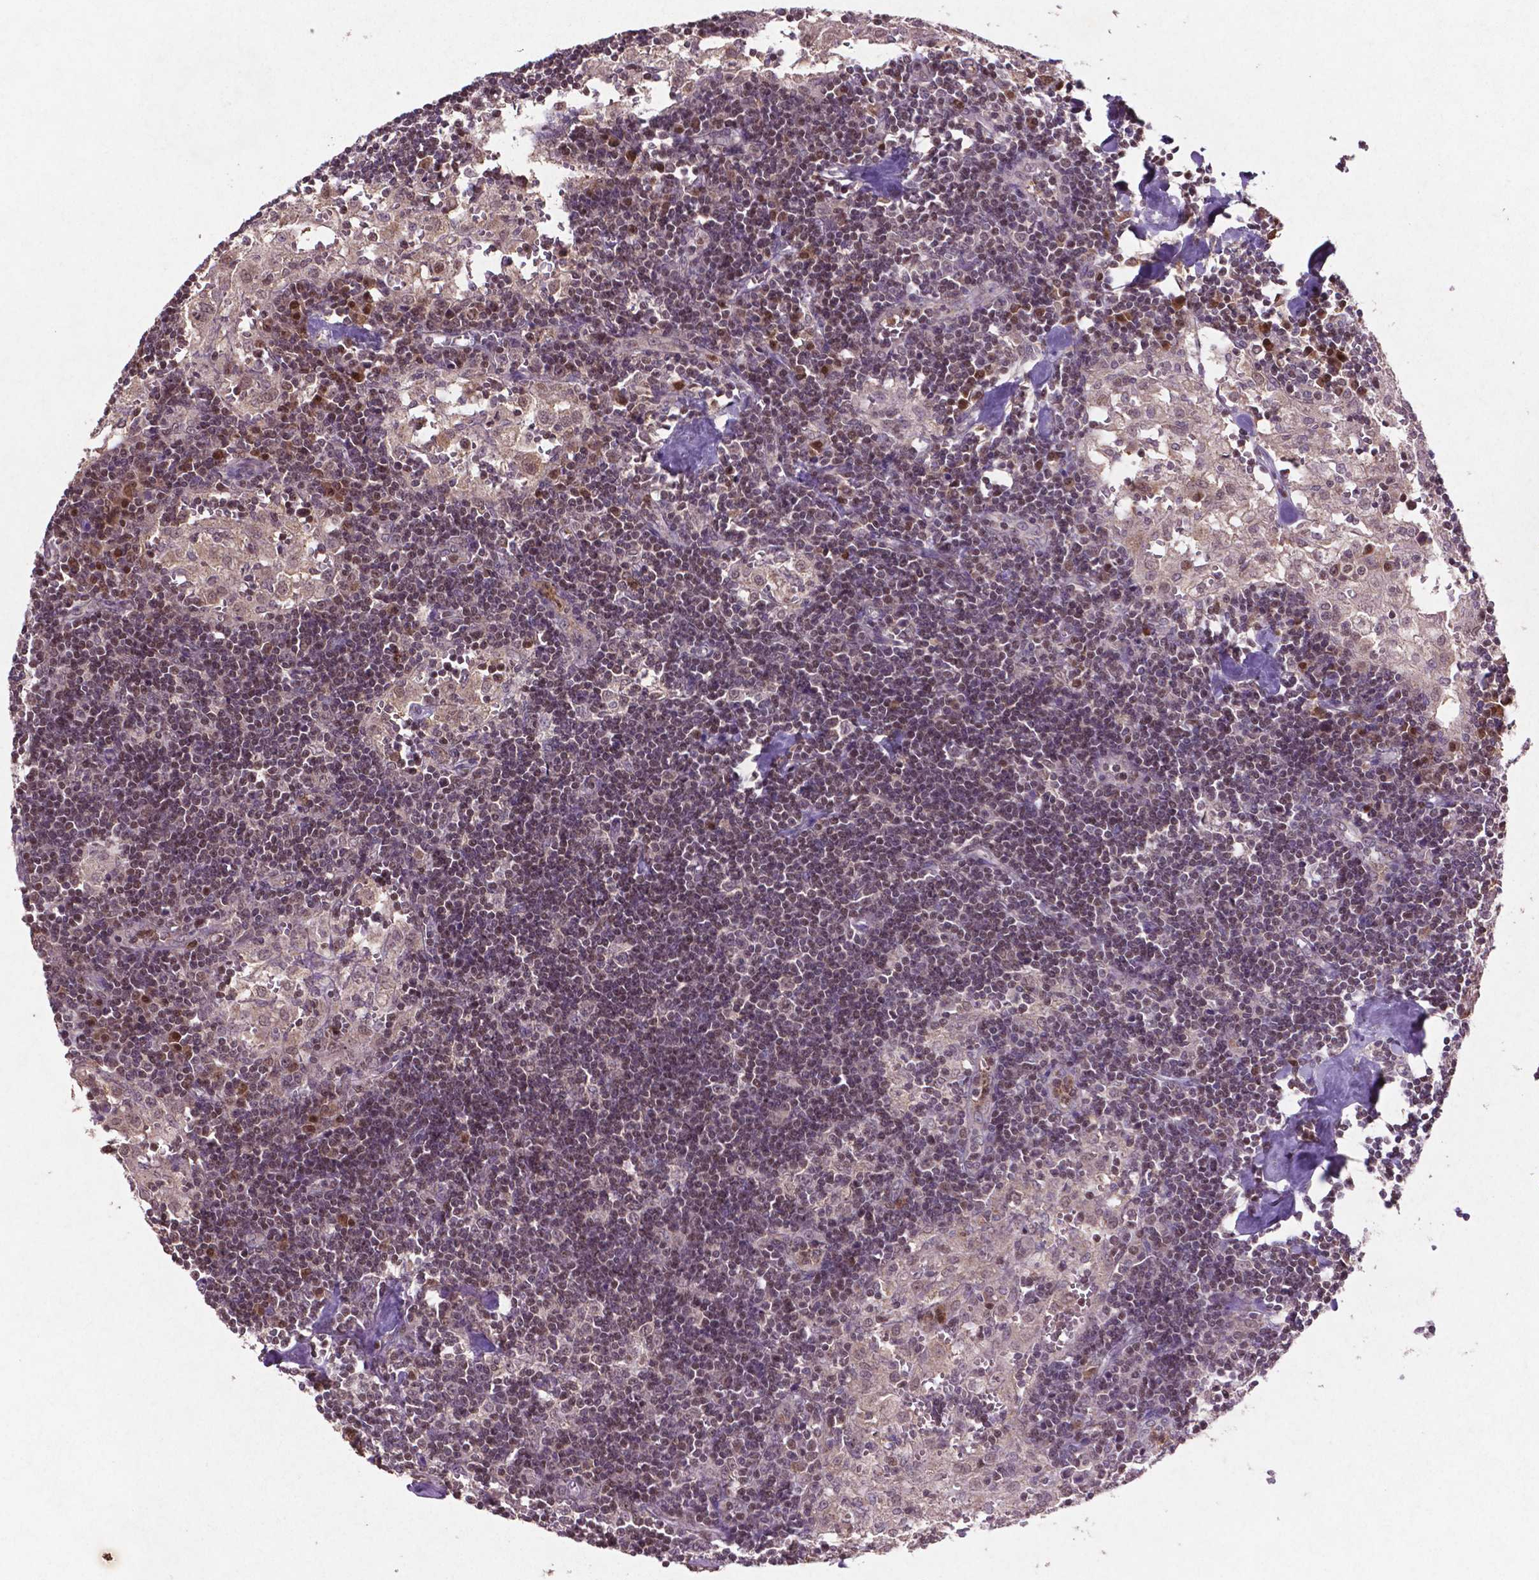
{"staining": {"intensity": "negative", "quantity": "none", "location": "none"}, "tissue": "lymph node", "cell_type": "Germinal center cells", "image_type": "normal", "snomed": [{"axis": "morphology", "description": "Normal tissue, NOS"}, {"axis": "topography", "description": "Lymph node"}], "caption": "This is a histopathology image of IHC staining of benign lymph node, which shows no expression in germinal center cells.", "gene": "GLRX", "patient": {"sex": "male", "age": 55}}